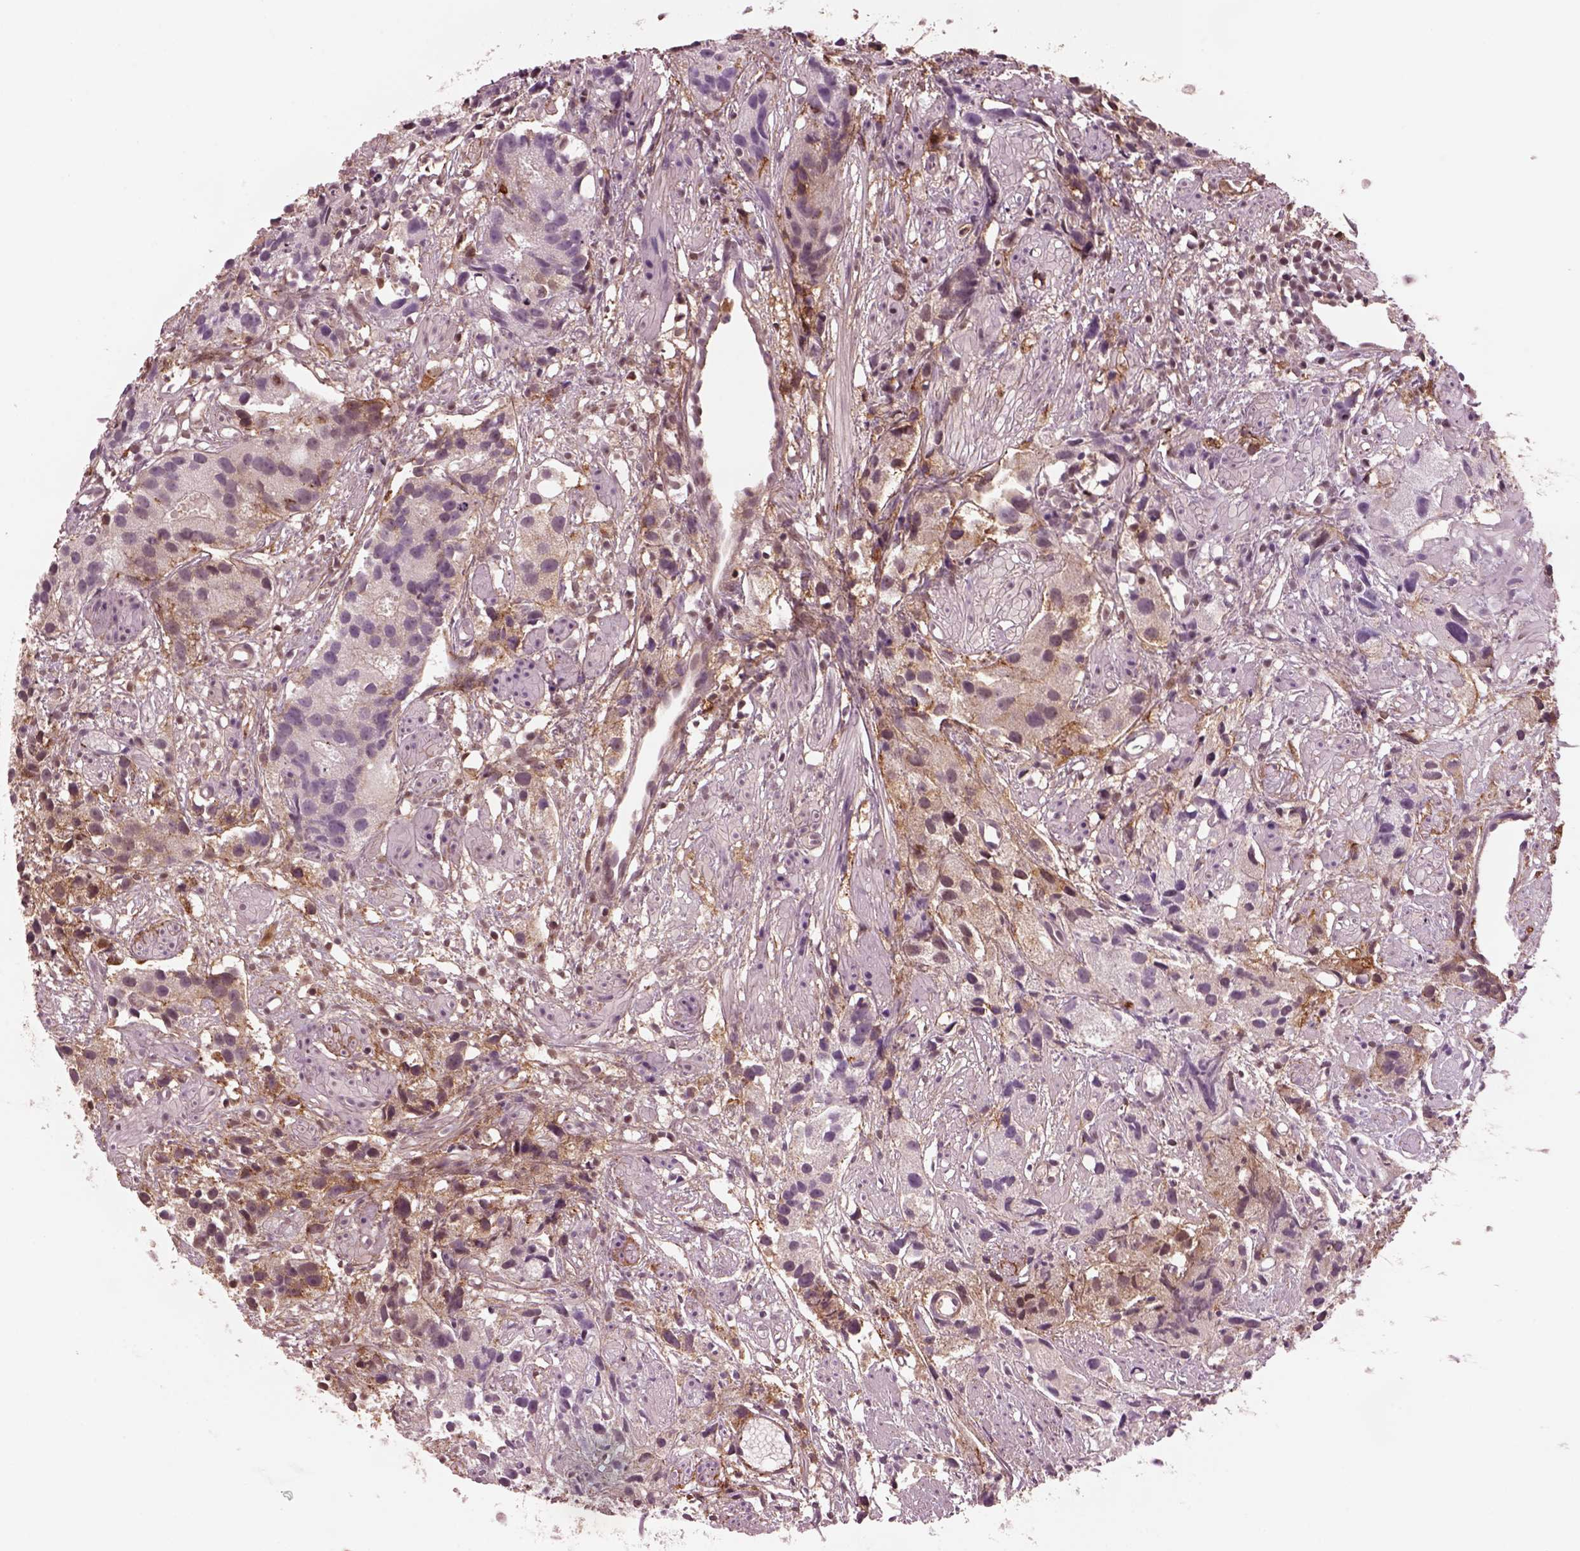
{"staining": {"intensity": "moderate", "quantity": "<25%", "location": "cytoplasmic/membranous,nuclear"}, "tissue": "prostate cancer", "cell_type": "Tumor cells", "image_type": "cancer", "snomed": [{"axis": "morphology", "description": "Adenocarcinoma, High grade"}, {"axis": "topography", "description": "Prostate"}], "caption": "Prostate cancer stained for a protein shows moderate cytoplasmic/membranous and nuclear positivity in tumor cells.", "gene": "SRI", "patient": {"sex": "male", "age": 68}}